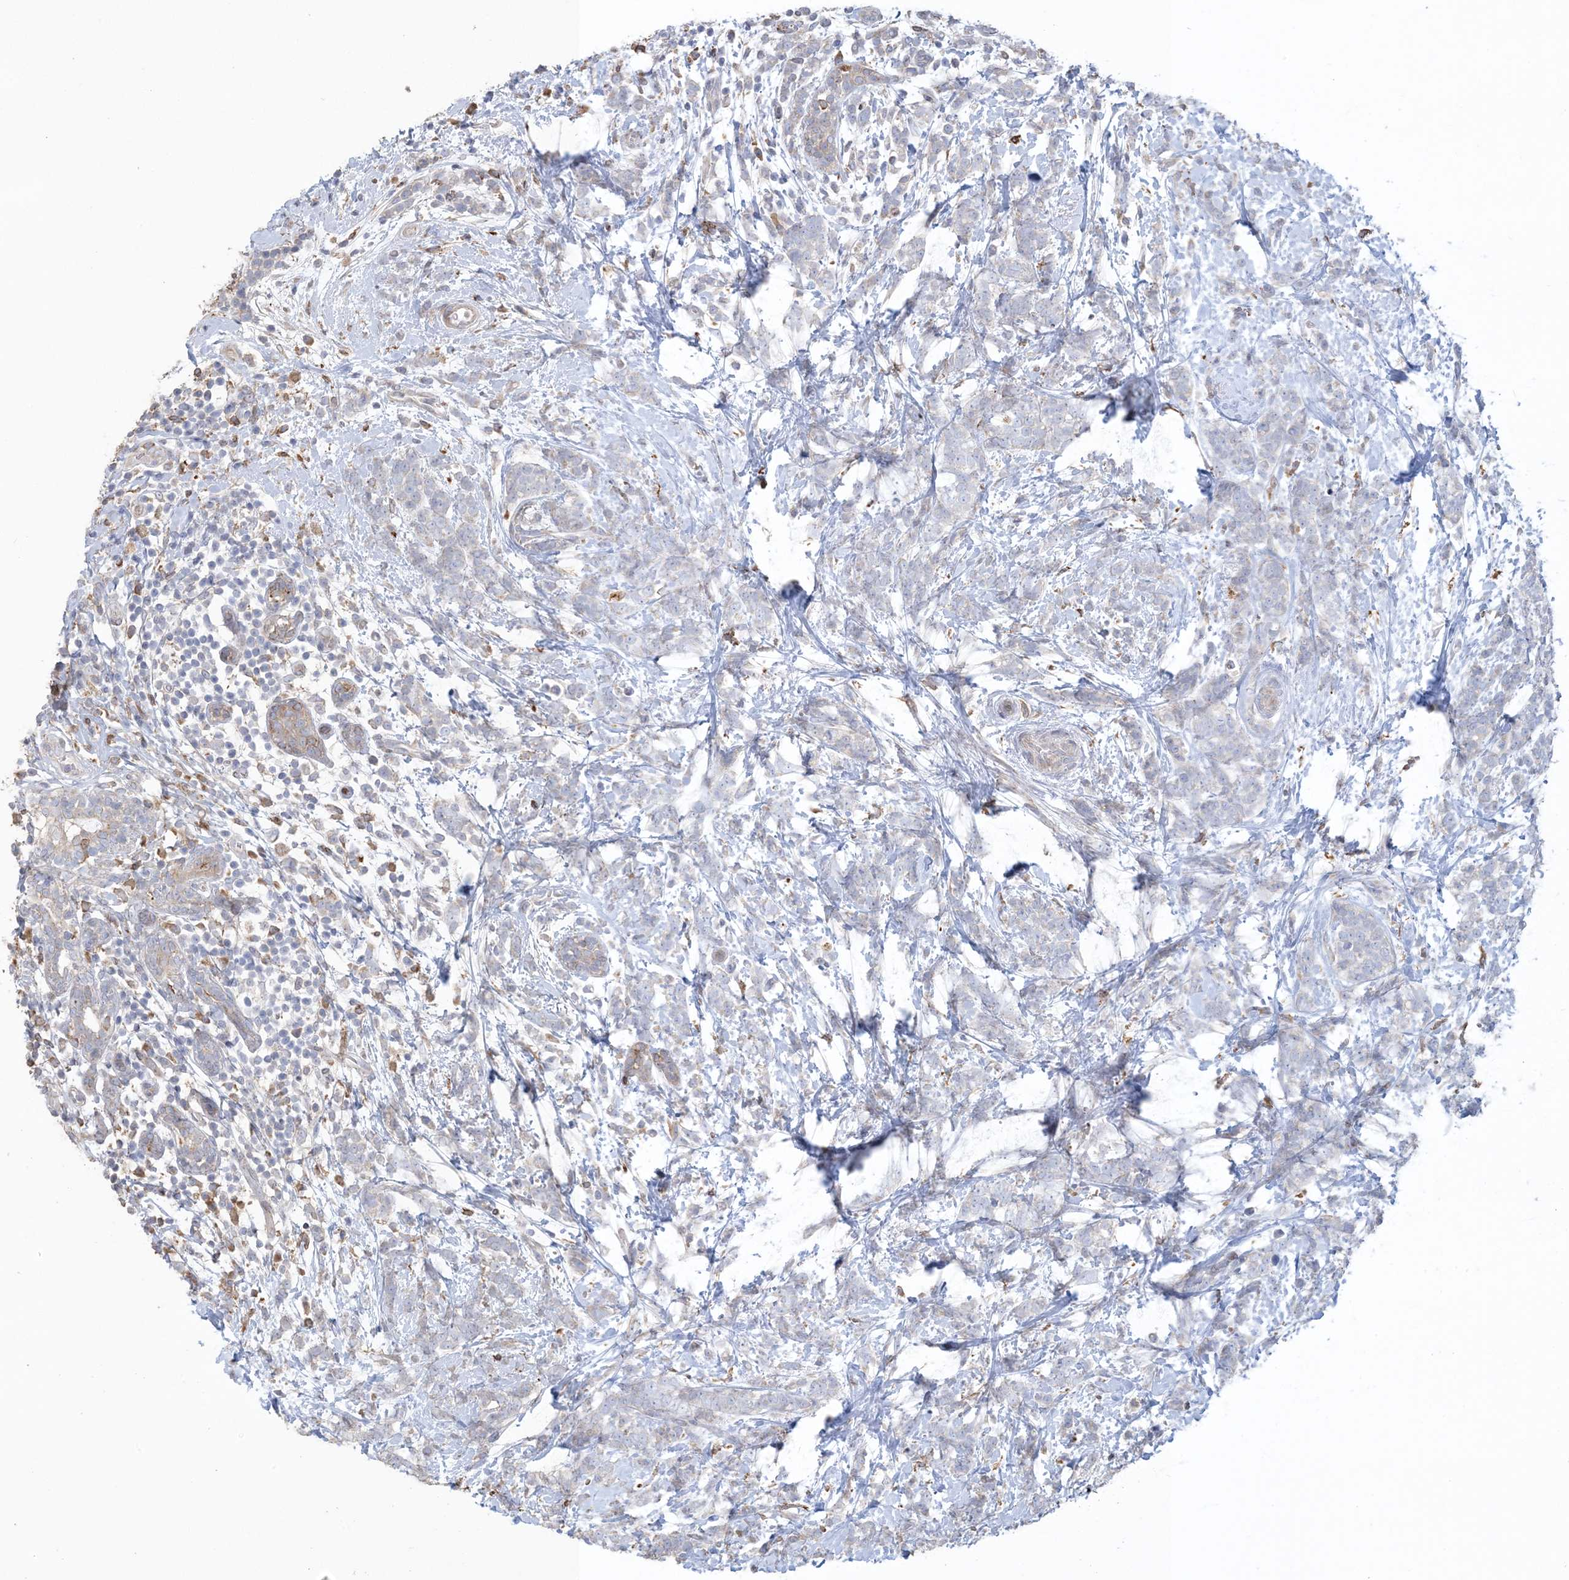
{"staining": {"intensity": "weak", "quantity": "<25%", "location": "cytoplasmic/membranous"}, "tissue": "breast cancer", "cell_type": "Tumor cells", "image_type": "cancer", "snomed": [{"axis": "morphology", "description": "Lobular carcinoma"}, {"axis": "topography", "description": "Breast"}], "caption": "This is an IHC micrograph of human breast cancer. There is no positivity in tumor cells.", "gene": "SHANK1", "patient": {"sex": "female", "age": 58}}